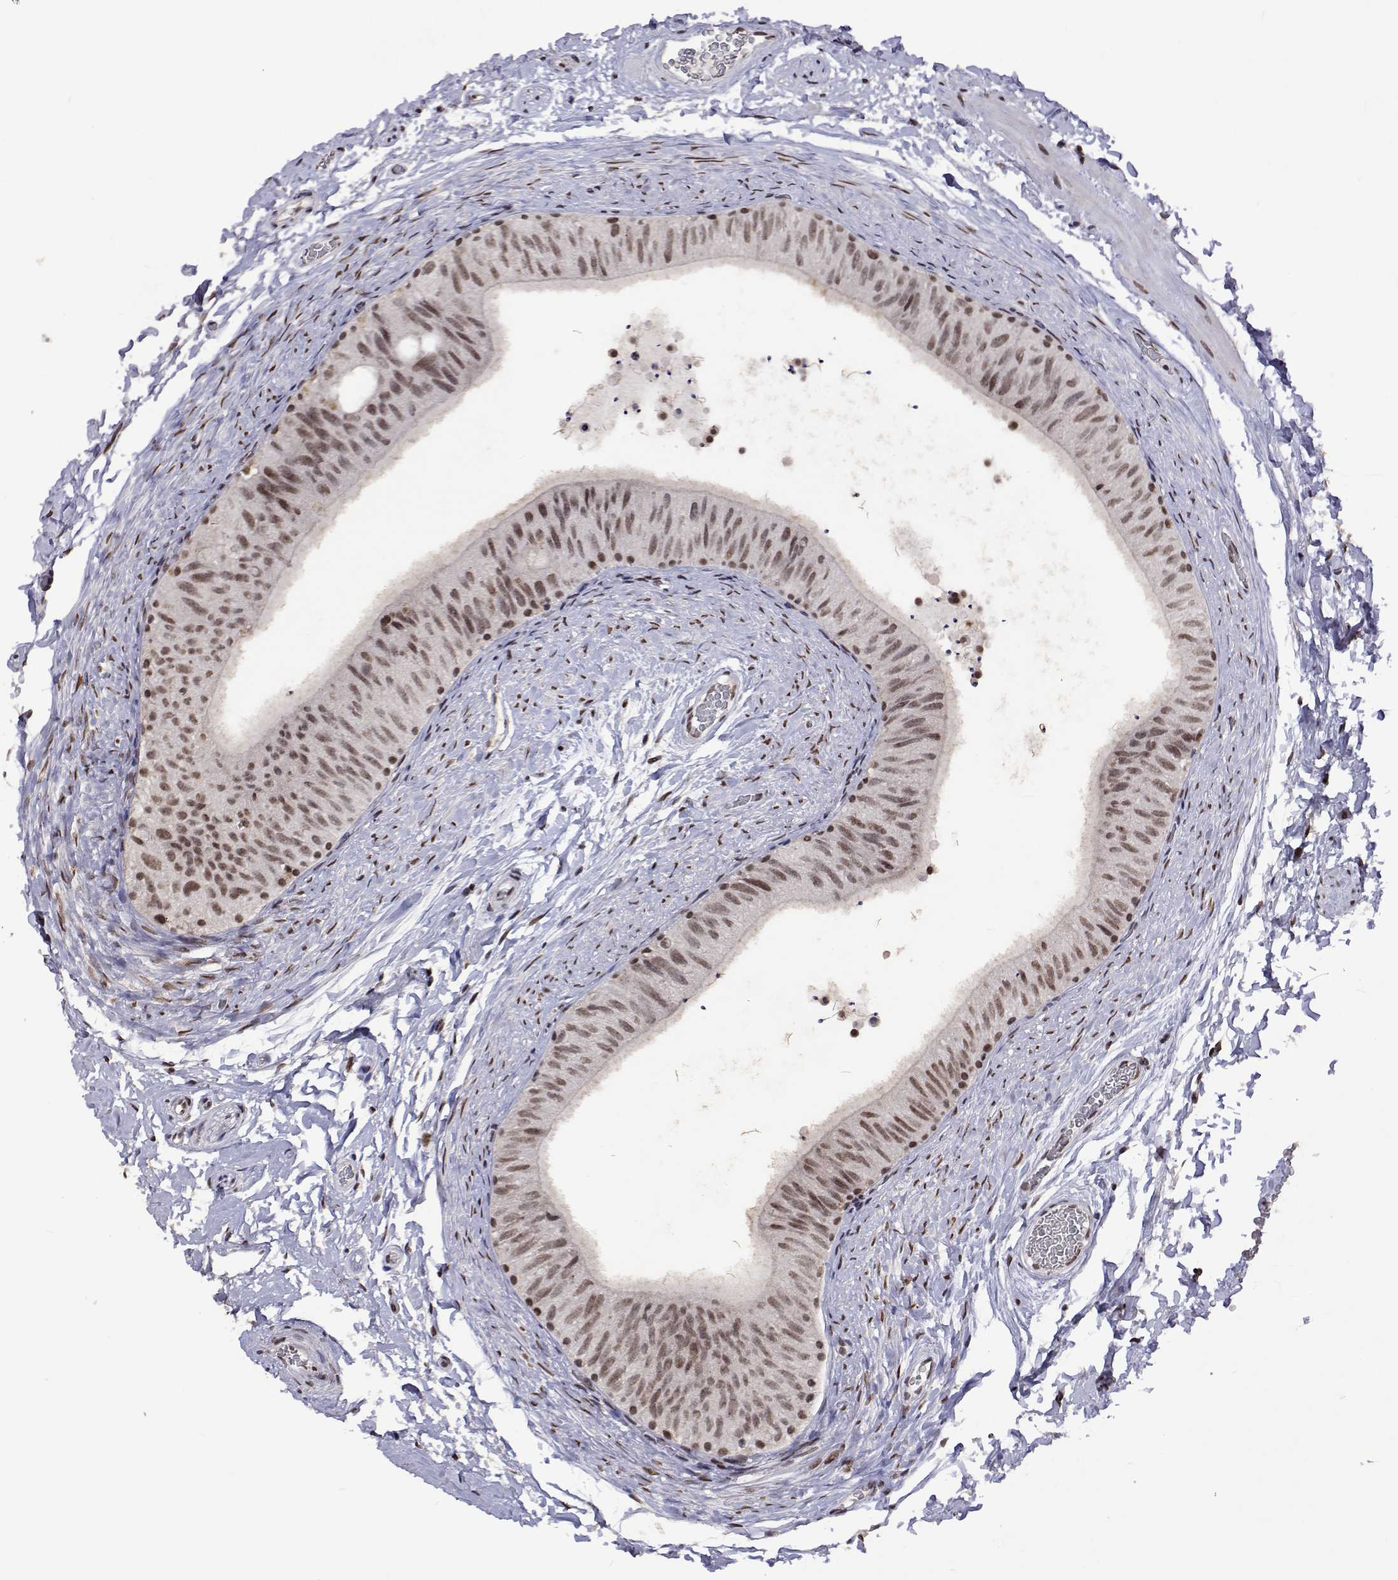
{"staining": {"intensity": "moderate", "quantity": ">75%", "location": "nuclear"}, "tissue": "epididymis", "cell_type": "Glandular cells", "image_type": "normal", "snomed": [{"axis": "morphology", "description": "Normal tissue, NOS"}, {"axis": "topography", "description": "Epididymis, spermatic cord, NOS"}, {"axis": "topography", "description": "Epididymis"}], "caption": "Epididymis stained for a protein exhibits moderate nuclear positivity in glandular cells. Using DAB (3,3'-diaminobenzidine) (brown) and hematoxylin (blue) stains, captured at high magnification using brightfield microscopy.", "gene": "HNRNPA0", "patient": {"sex": "male", "age": 31}}